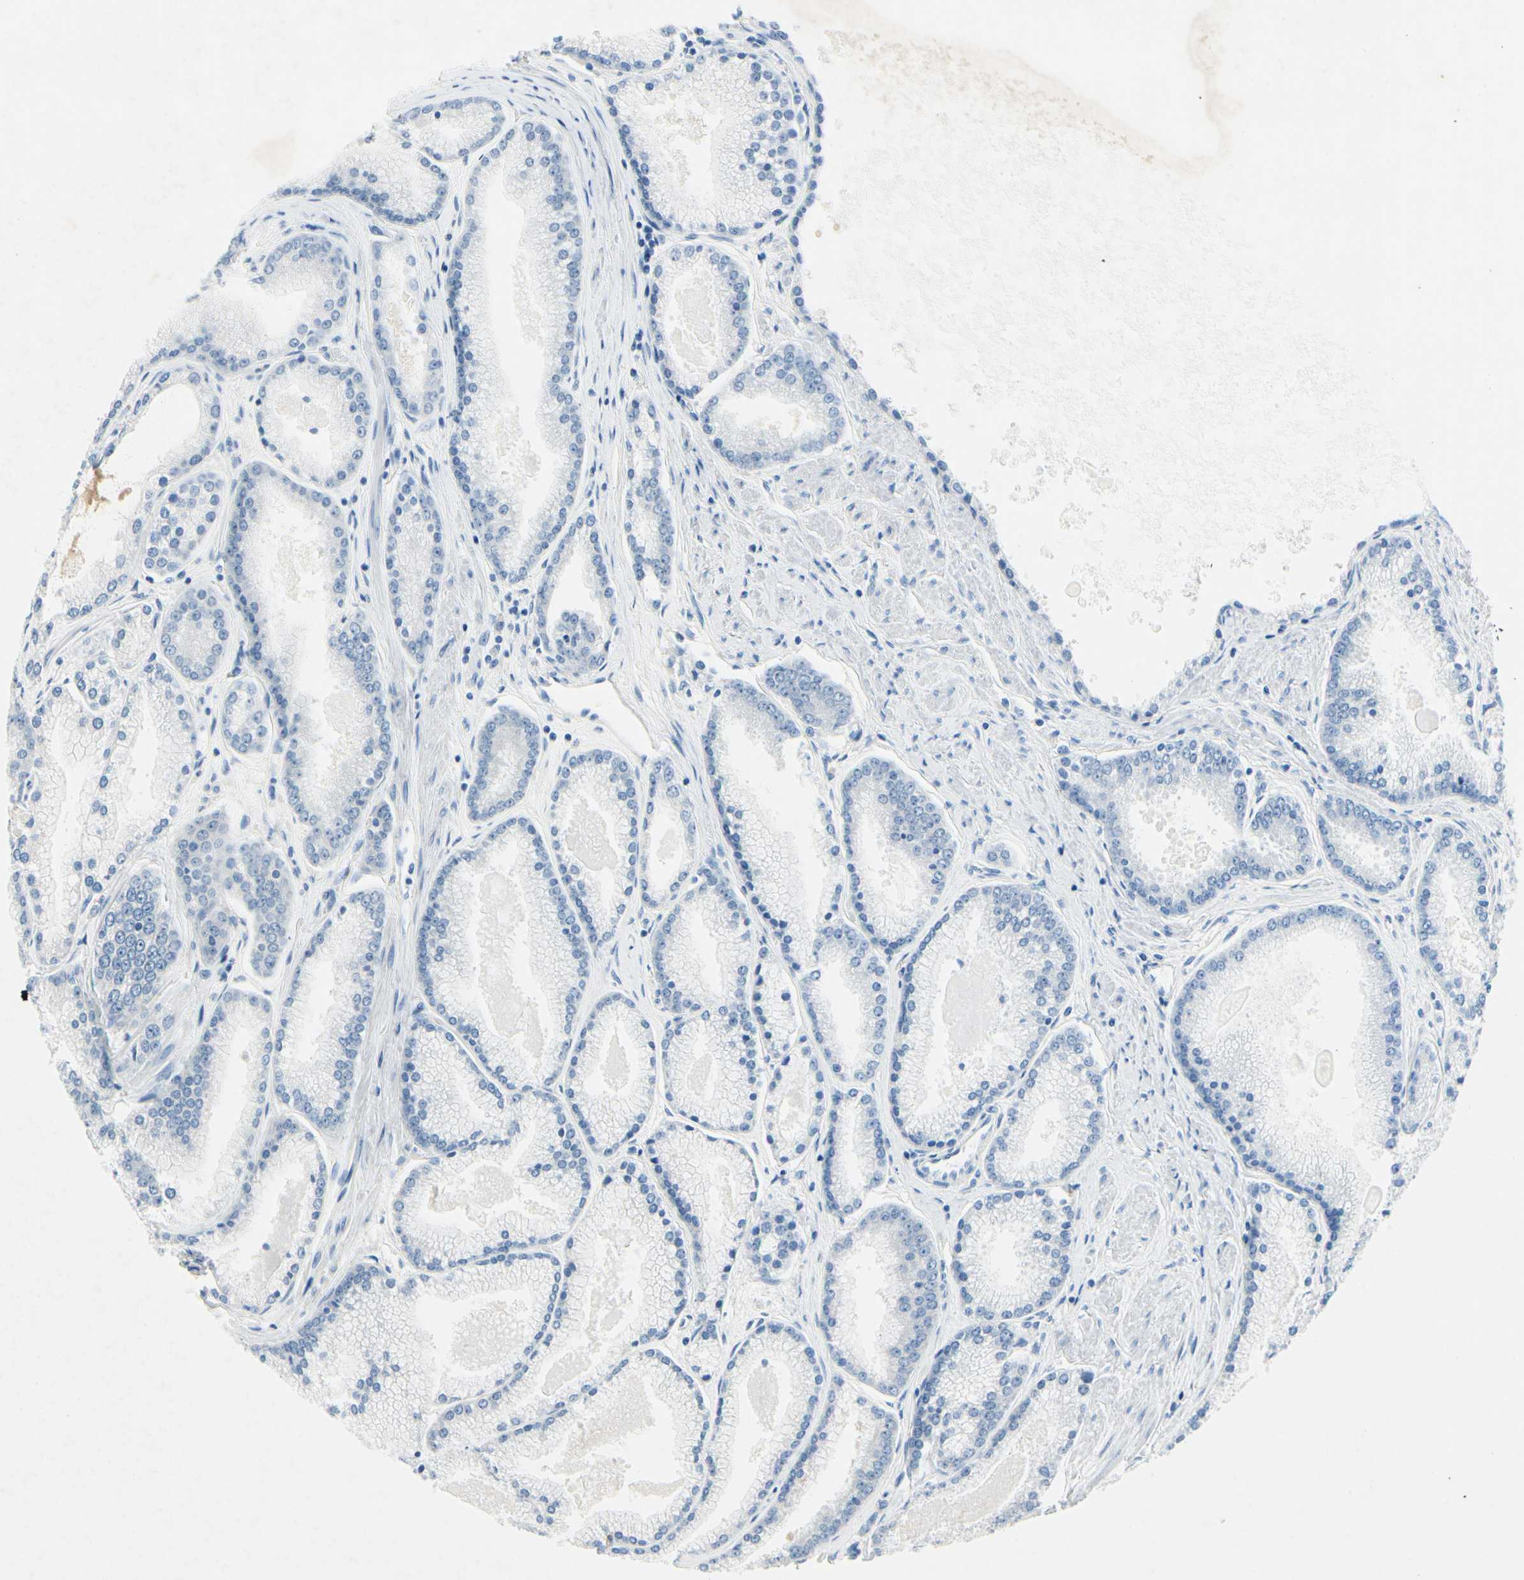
{"staining": {"intensity": "negative", "quantity": "none", "location": "none"}, "tissue": "prostate cancer", "cell_type": "Tumor cells", "image_type": "cancer", "snomed": [{"axis": "morphology", "description": "Adenocarcinoma, High grade"}, {"axis": "topography", "description": "Prostate"}], "caption": "A histopathology image of prostate cancer (adenocarcinoma (high-grade)) stained for a protein shows no brown staining in tumor cells.", "gene": "DPY19L3", "patient": {"sex": "male", "age": 61}}